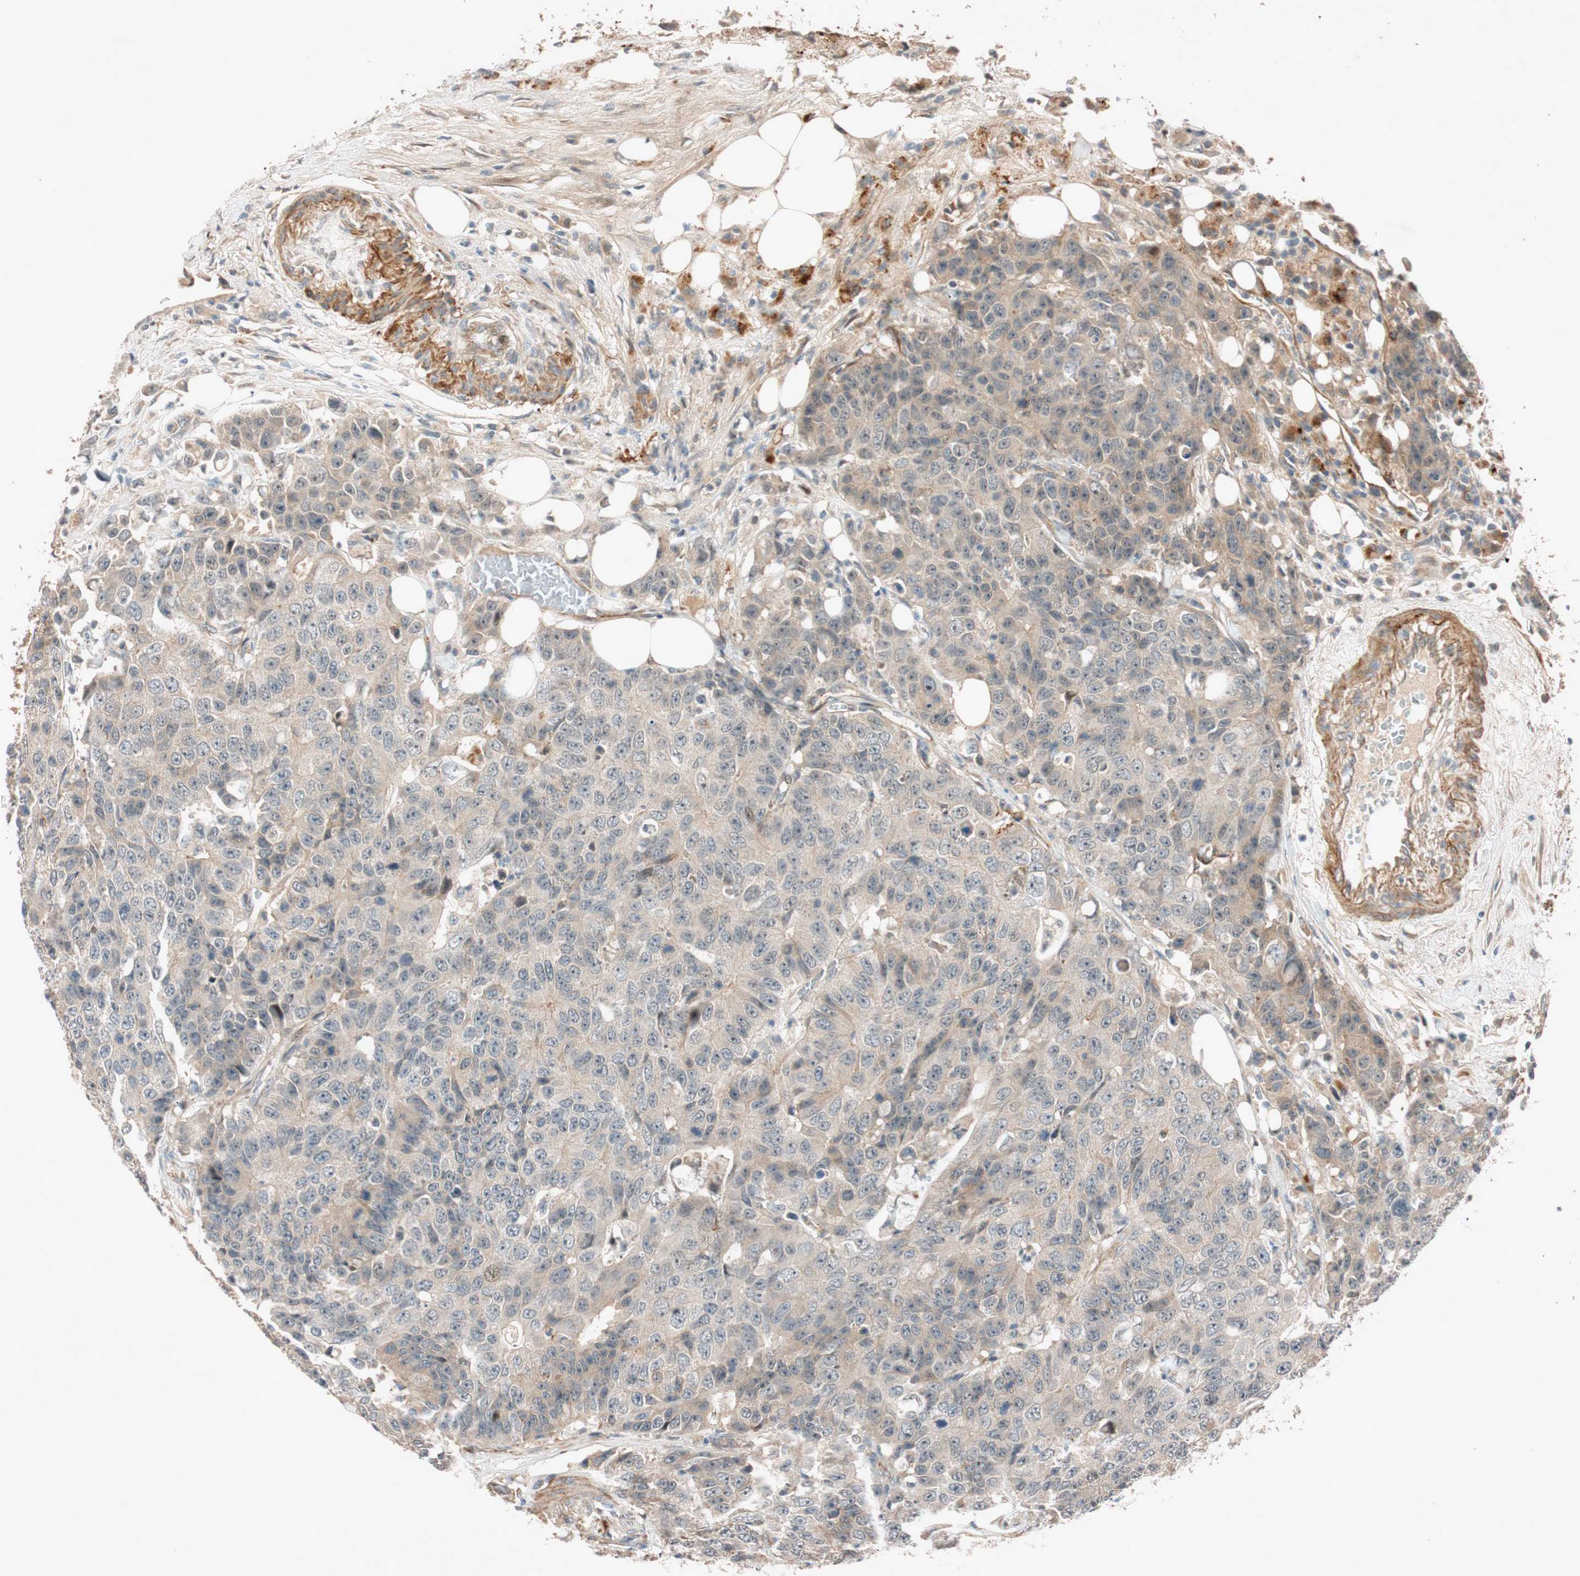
{"staining": {"intensity": "negative", "quantity": "none", "location": "none"}, "tissue": "colorectal cancer", "cell_type": "Tumor cells", "image_type": "cancer", "snomed": [{"axis": "morphology", "description": "Adenocarcinoma, NOS"}, {"axis": "topography", "description": "Colon"}], "caption": "The IHC histopathology image has no significant expression in tumor cells of colorectal cancer tissue.", "gene": "EPHA6", "patient": {"sex": "female", "age": 86}}